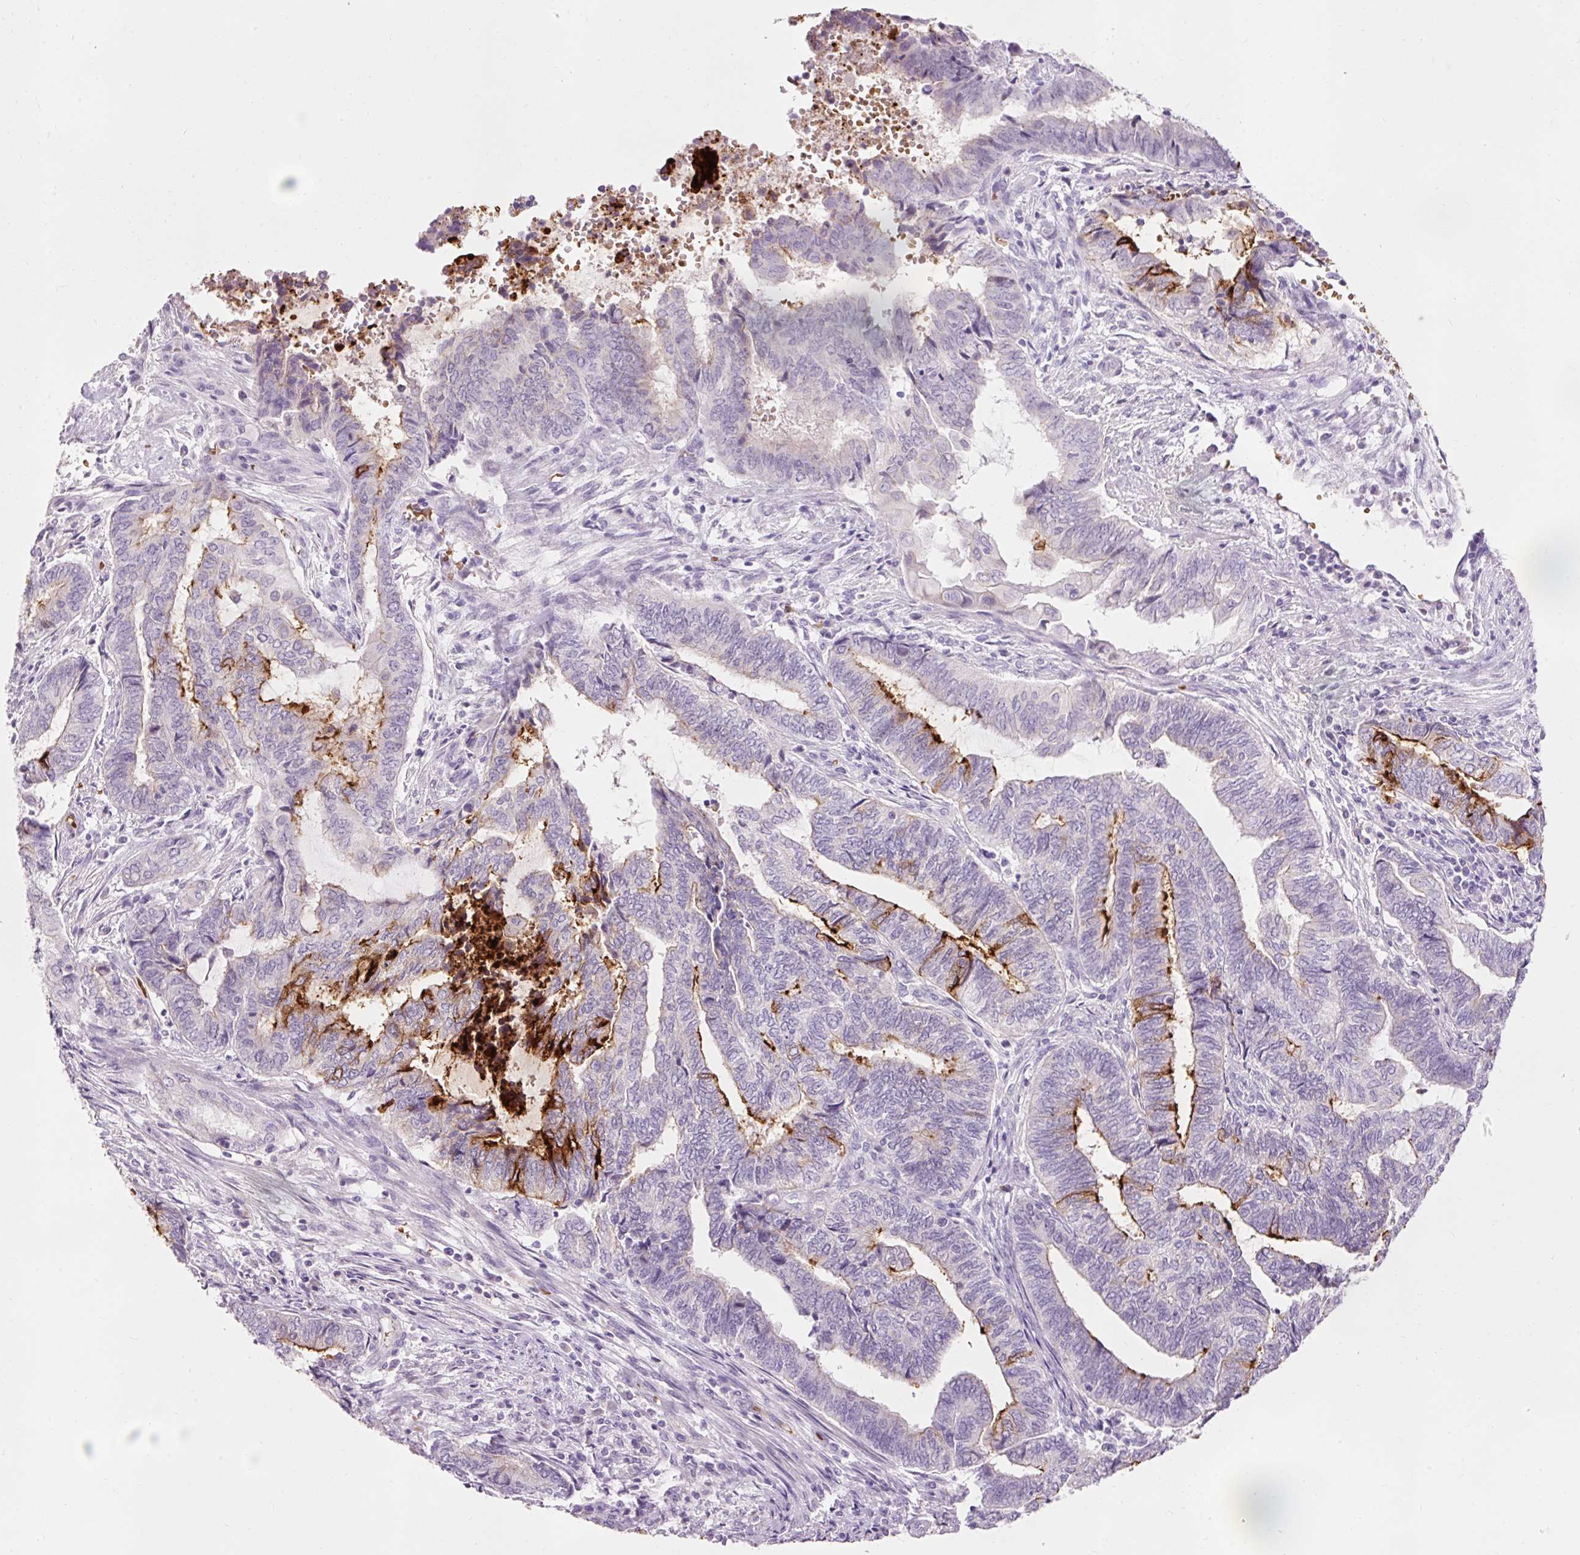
{"staining": {"intensity": "strong", "quantity": "<25%", "location": "cytoplasmic/membranous"}, "tissue": "endometrial cancer", "cell_type": "Tumor cells", "image_type": "cancer", "snomed": [{"axis": "morphology", "description": "Adenocarcinoma, NOS"}, {"axis": "topography", "description": "Uterus"}, {"axis": "topography", "description": "Endometrium"}], "caption": "Approximately <25% of tumor cells in human endometrial cancer (adenocarcinoma) exhibit strong cytoplasmic/membranous protein positivity as visualized by brown immunohistochemical staining.", "gene": "DHRS11", "patient": {"sex": "female", "age": 70}}